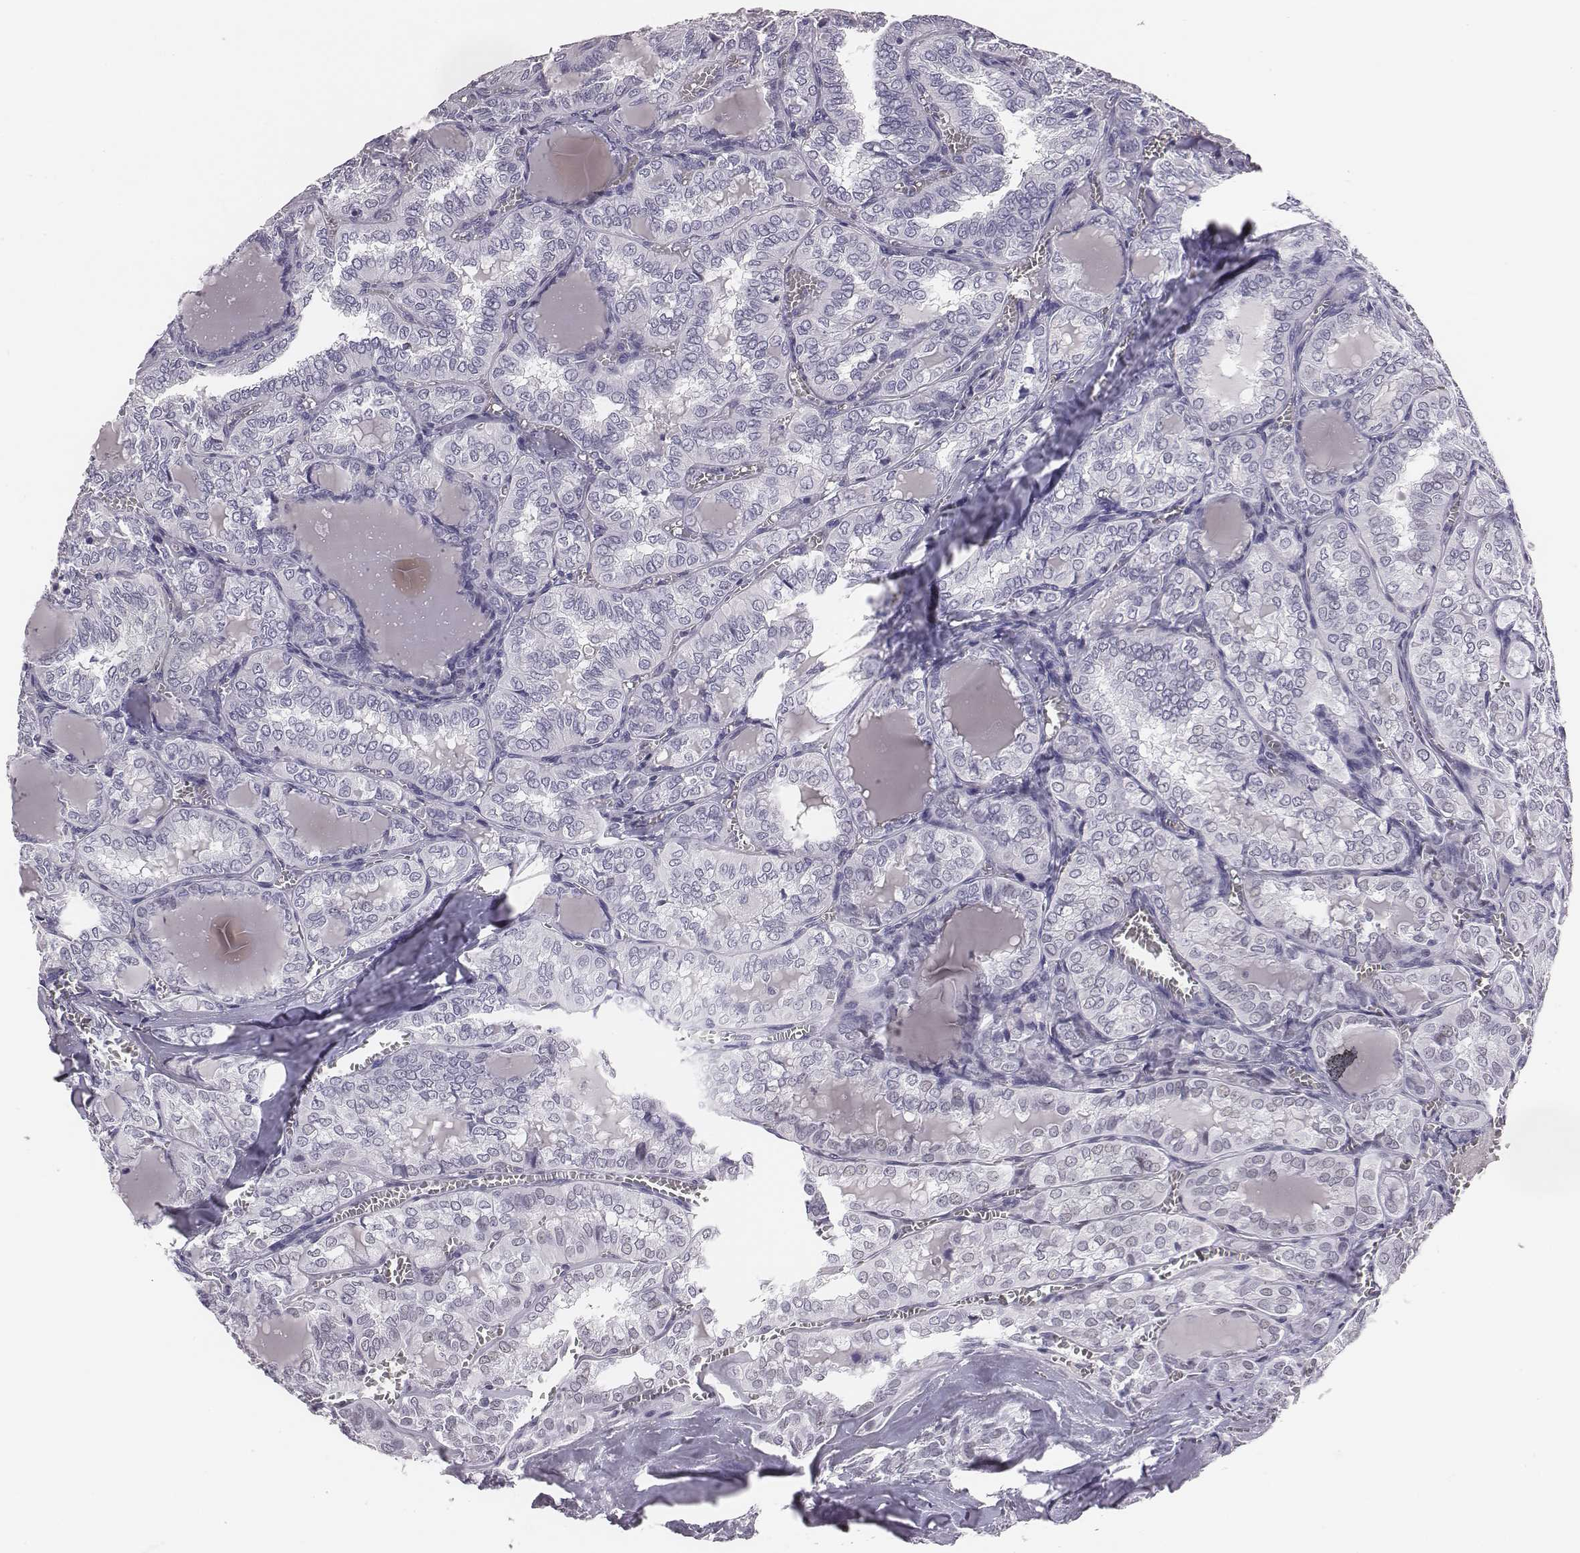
{"staining": {"intensity": "negative", "quantity": "none", "location": "none"}, "tissue": "thyroid cancer", "cell_type": "Tumor cells", "image_type": "cancer", "snomed": [{"axis": "morphology", "description": "Papillary adenocarcinoma, NOS"}, {"axis": "topography", "description": "Thyroid gland"}], "caption": "High magnification brightfield microscopy of thyroid cancer (papillary adenocarcinoma) stained with DAB (3,3'-diaminobenzidine) (brown) and counterstained with hematoxylin (blue): tumor cells show no significant expression.", "gene": "ACOD1", "patient": {"sex": "female", "age": 41}}